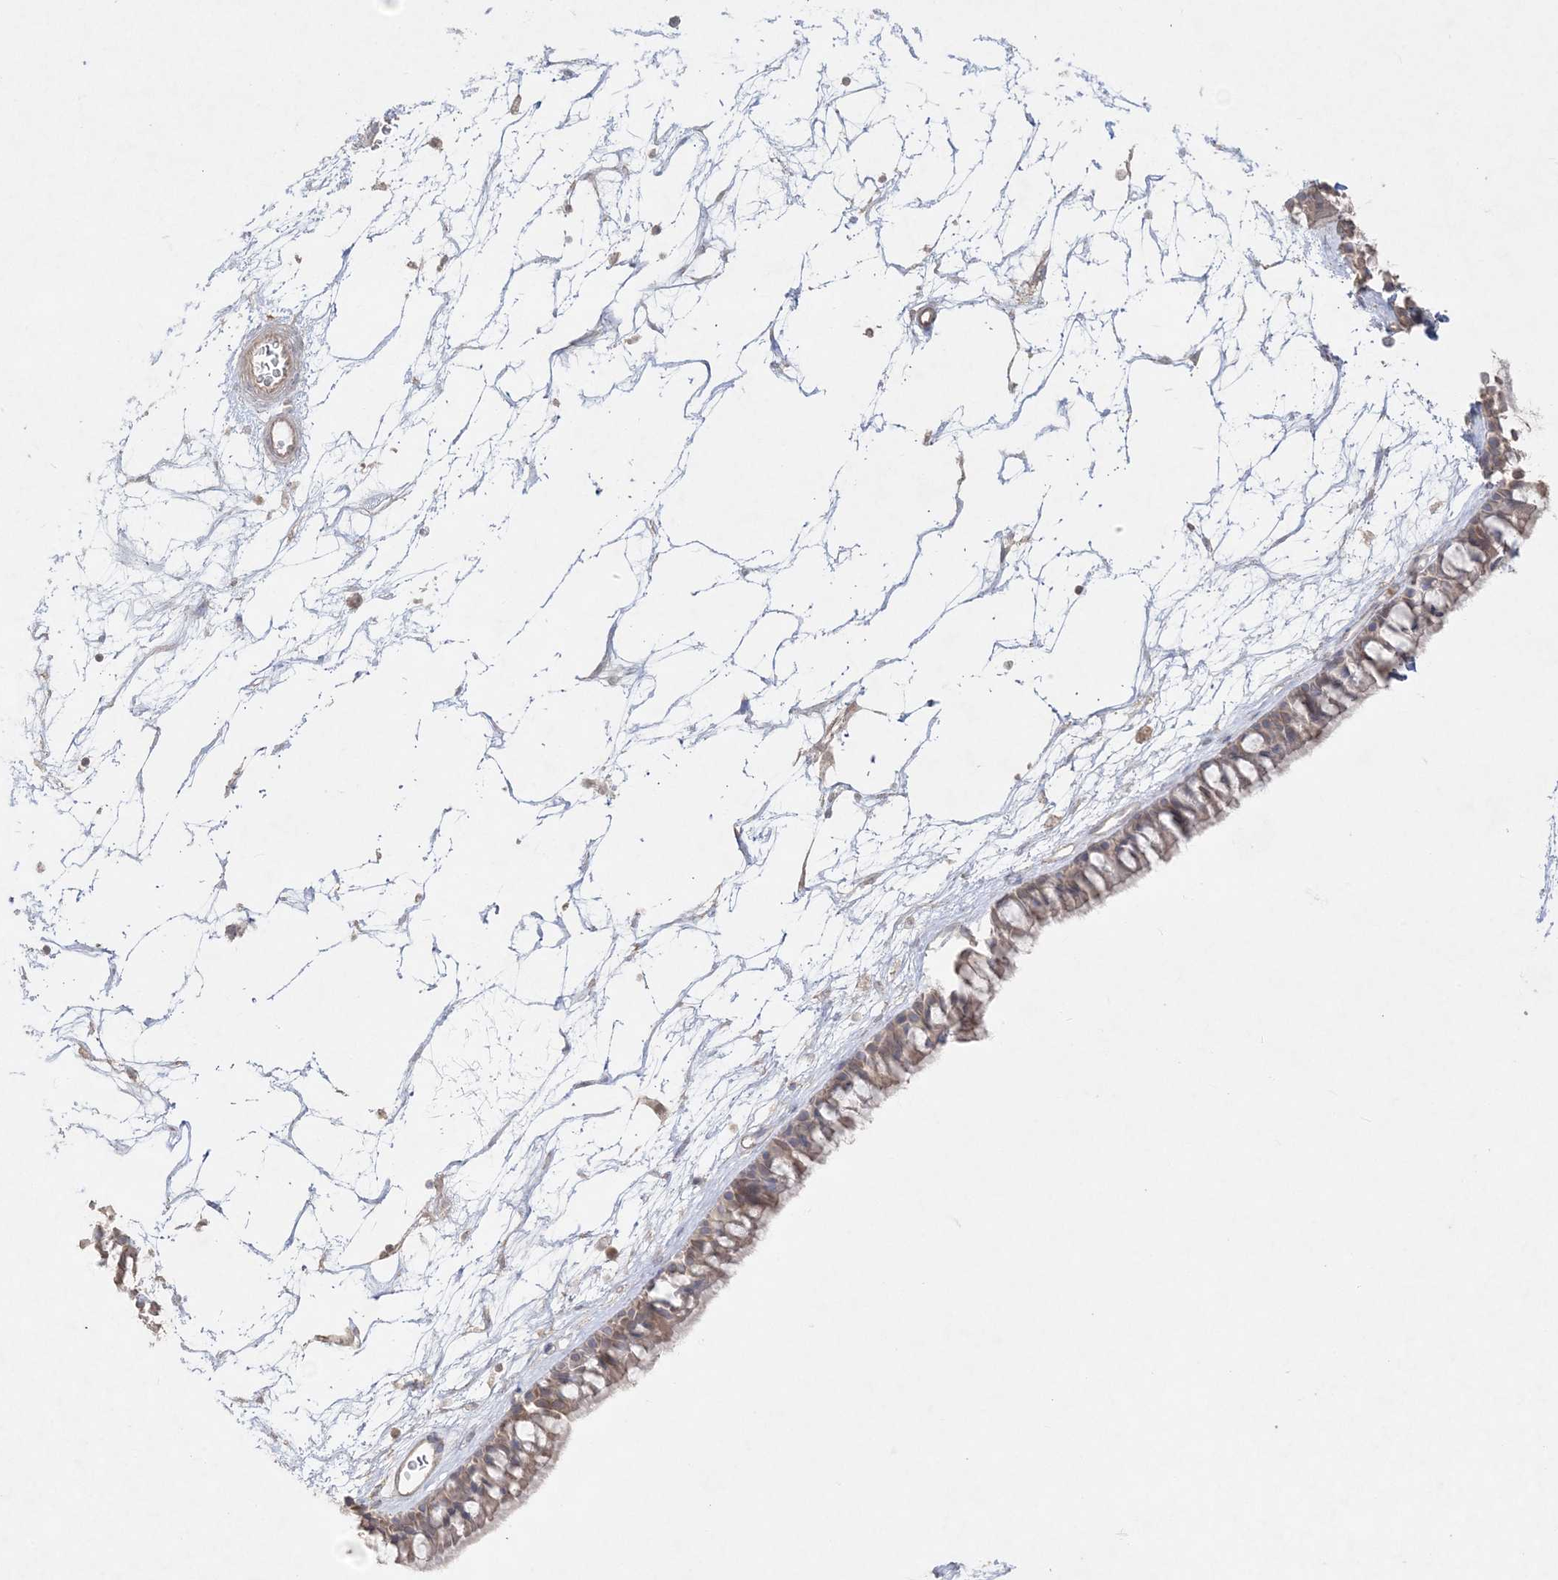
{"staining": {"intensity": "weak", "quantity": "25%-75%", "location": "cytoplasmic/membranous"}, "tissue": "nasopharynx", "cell_type": "Respiratory epithelial cells", "image_type": "normal", "snomed": [{"axis": "morphology", "description": "Normal tissue, NOS"}, {"axis": "topography", "description": "Nasopharynx"}], "caption": "IHC histopathology image of benign human nasopharynx stained for a protein (brown), which exhibits low levels of weak cytoplasmic/membranous staining in about 25%-75% of respiratory epithelial cells.", "gene": "SH3BP4", "patient": {"sex": "male", "age": 64}}